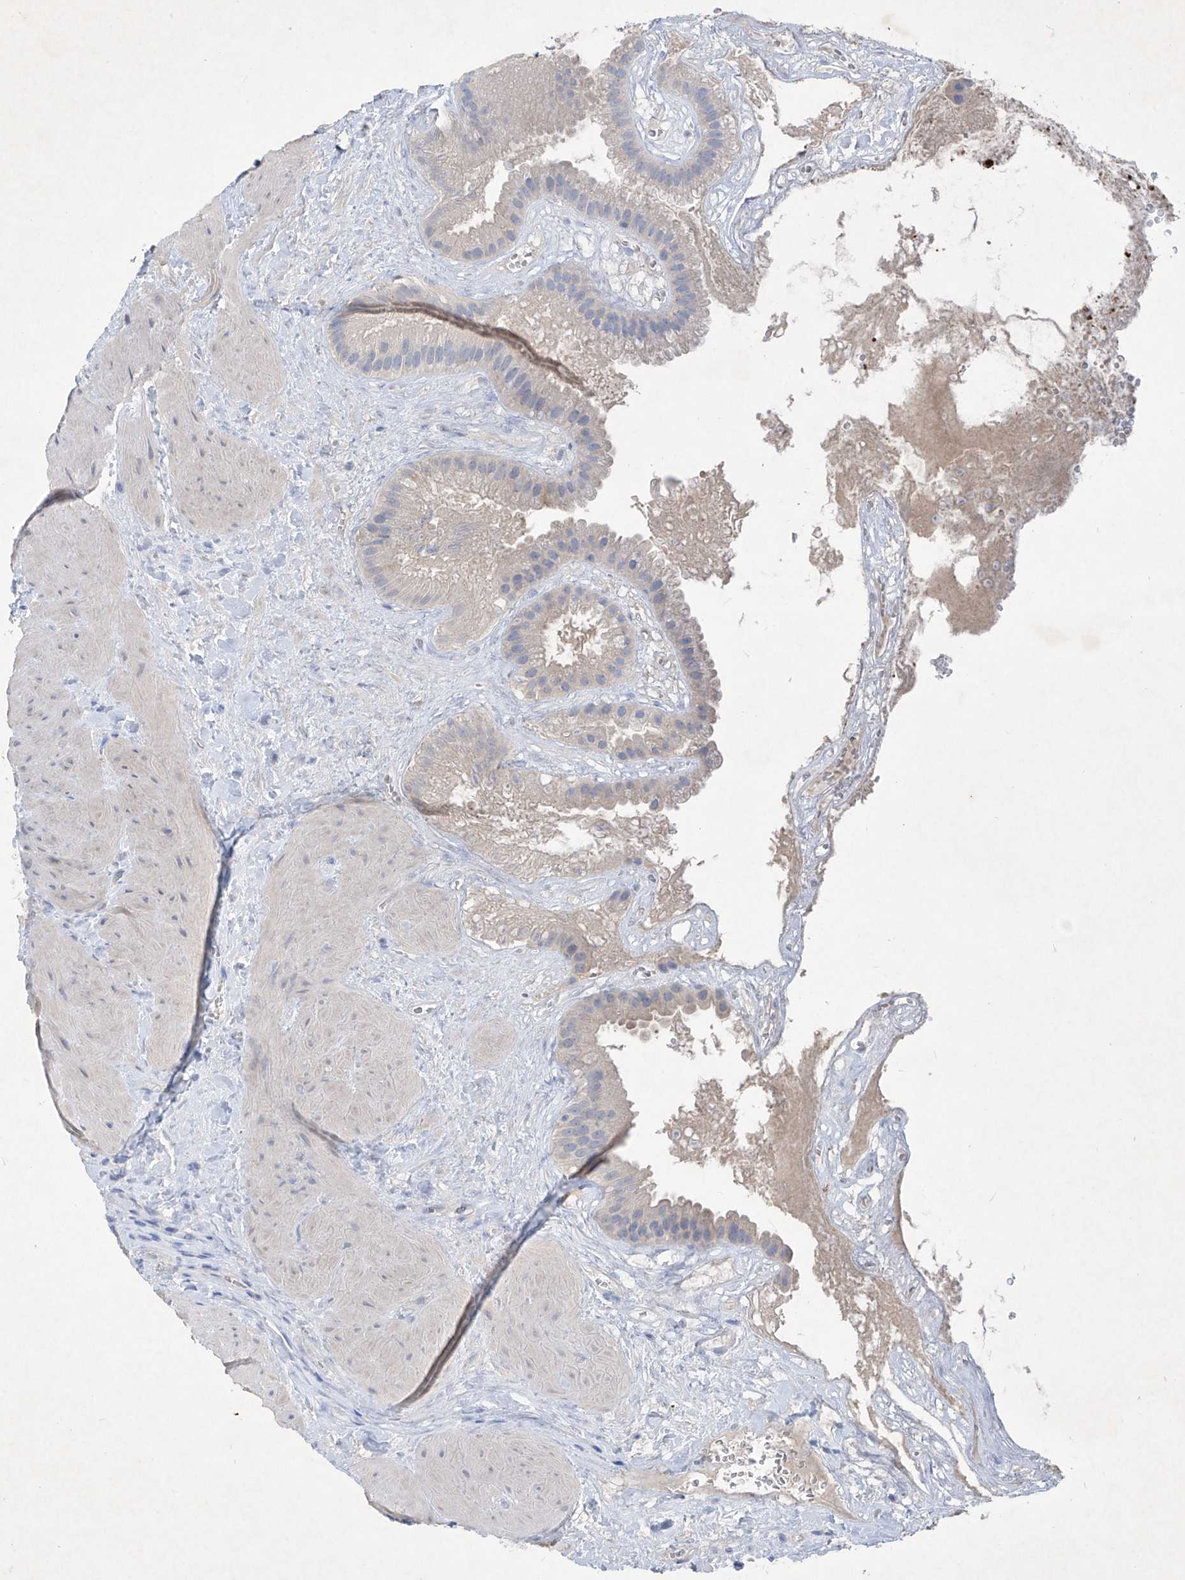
{"staining": {"intensity": "strong", "quantity": "<25%", "location": "cytoplasmic/membranous"}, "tissue": "gallbladder", "cell_type": "Glandular cells", "image_type": "normal", "snomed": [{"axis": "morphology", "description": "Normal tissue, NOS"}, {"axis": "topography", "description": "Gallbladder"}], "caption": "Protein staining displays strong cytoplasmic/membranous positivity in about <25% of glandular cells in normal gallbladder.", "gene": "ASNS", "patient": {"sex": "male", "age": 55}}